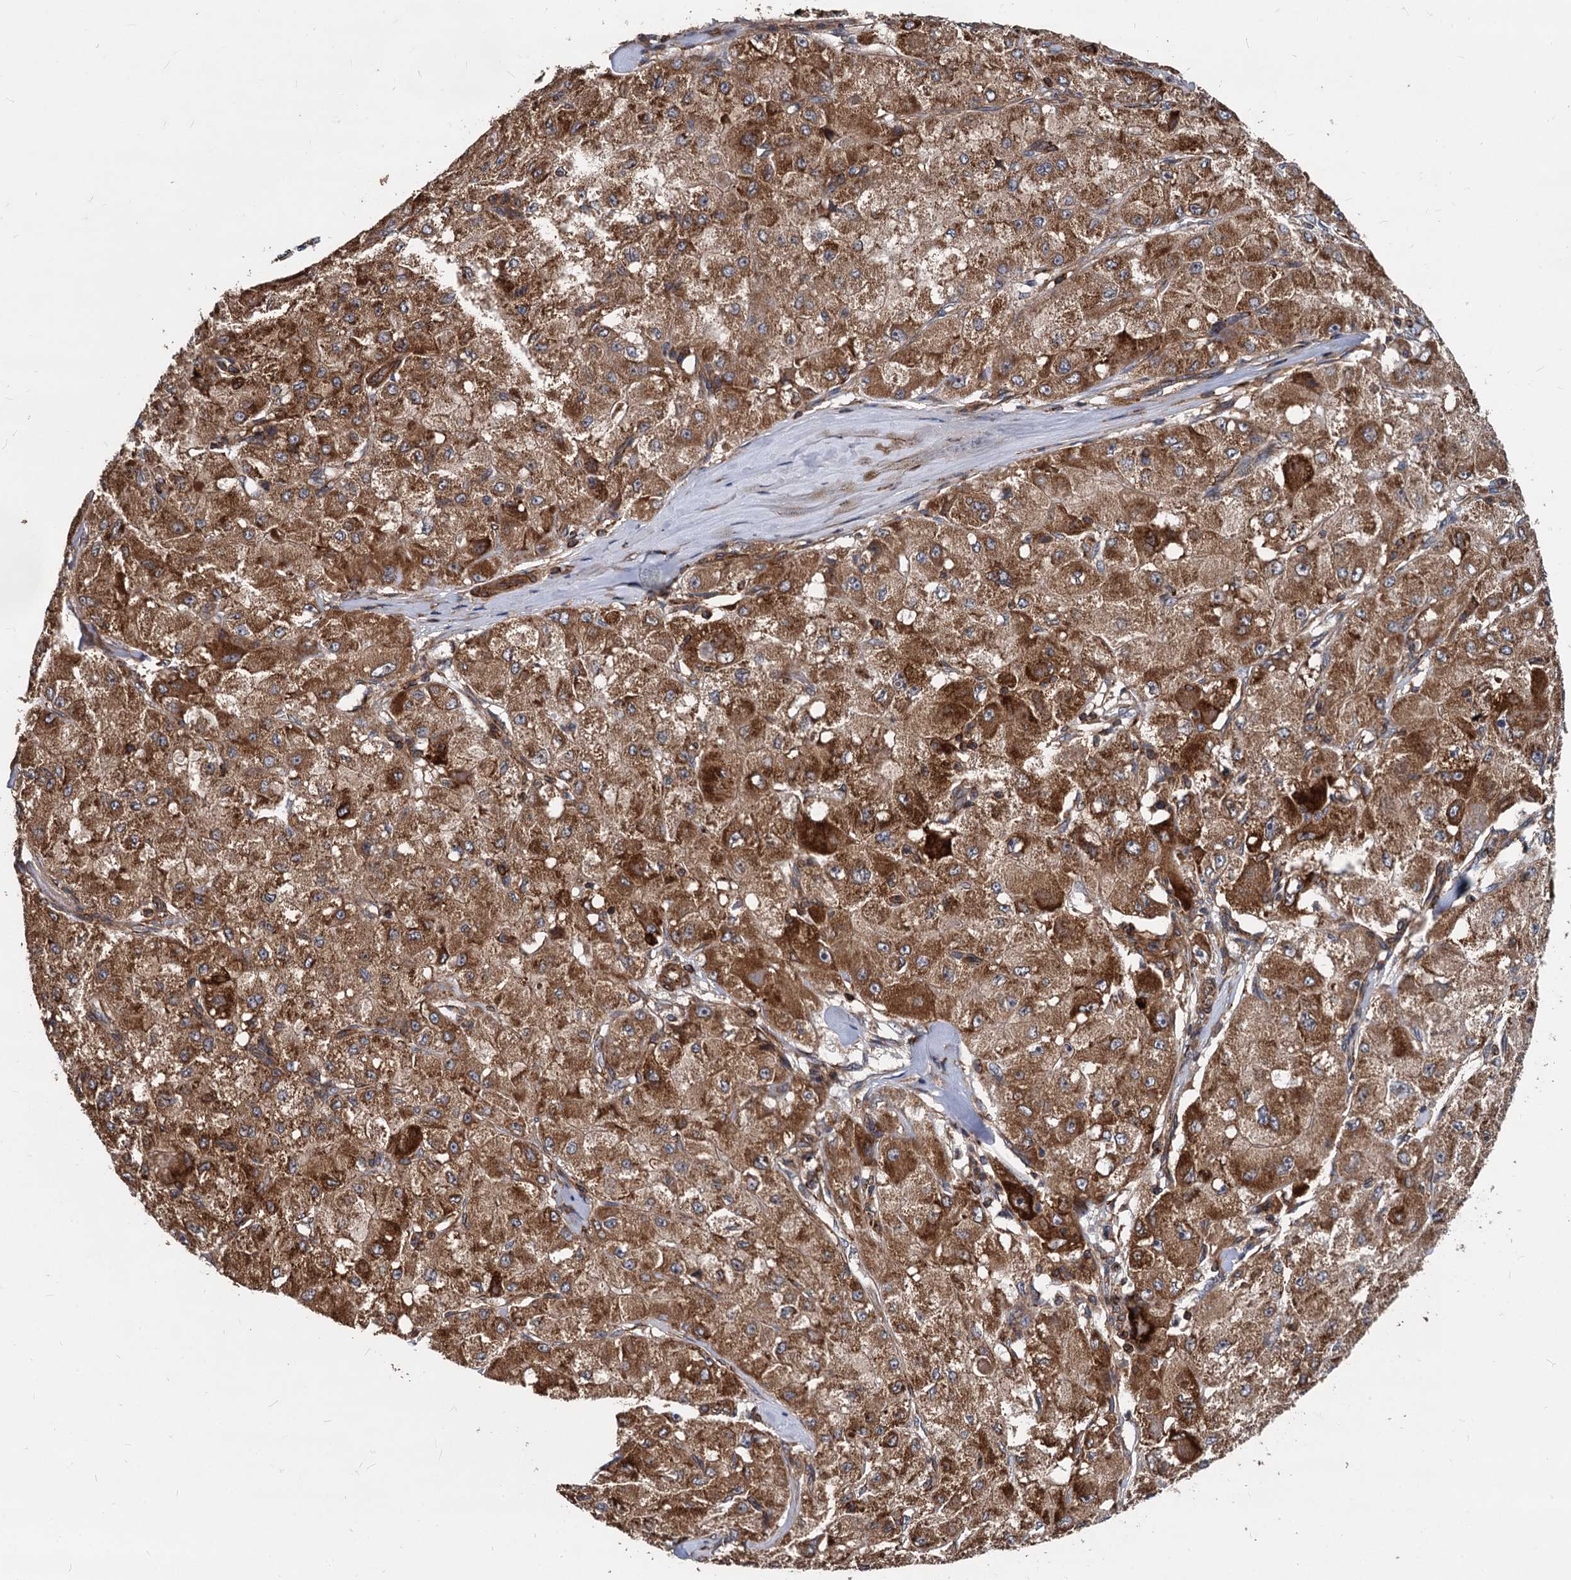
{"staining": {"intensity": "strong", "quantity": ">75%", "location": "cytoplasmic/membranous"}, "tissue": "liver cancer", "cell_type": "Tumor cells", "image_type": "cancer", "snomed": [{"axis": "morphology", "description": "Carcinoma, Hepatocellular, NOS"}, {"axis": "topography", "description": "Liver"}], "caption": "The image reveals staining of liver cancer (hepatocellular carcinoma), revealing strong cytoplasmic/membranous protein expression (brown color) within tumor cells.", "gene": "STIM1", "patient": {"sex": "male", "age": 80}}